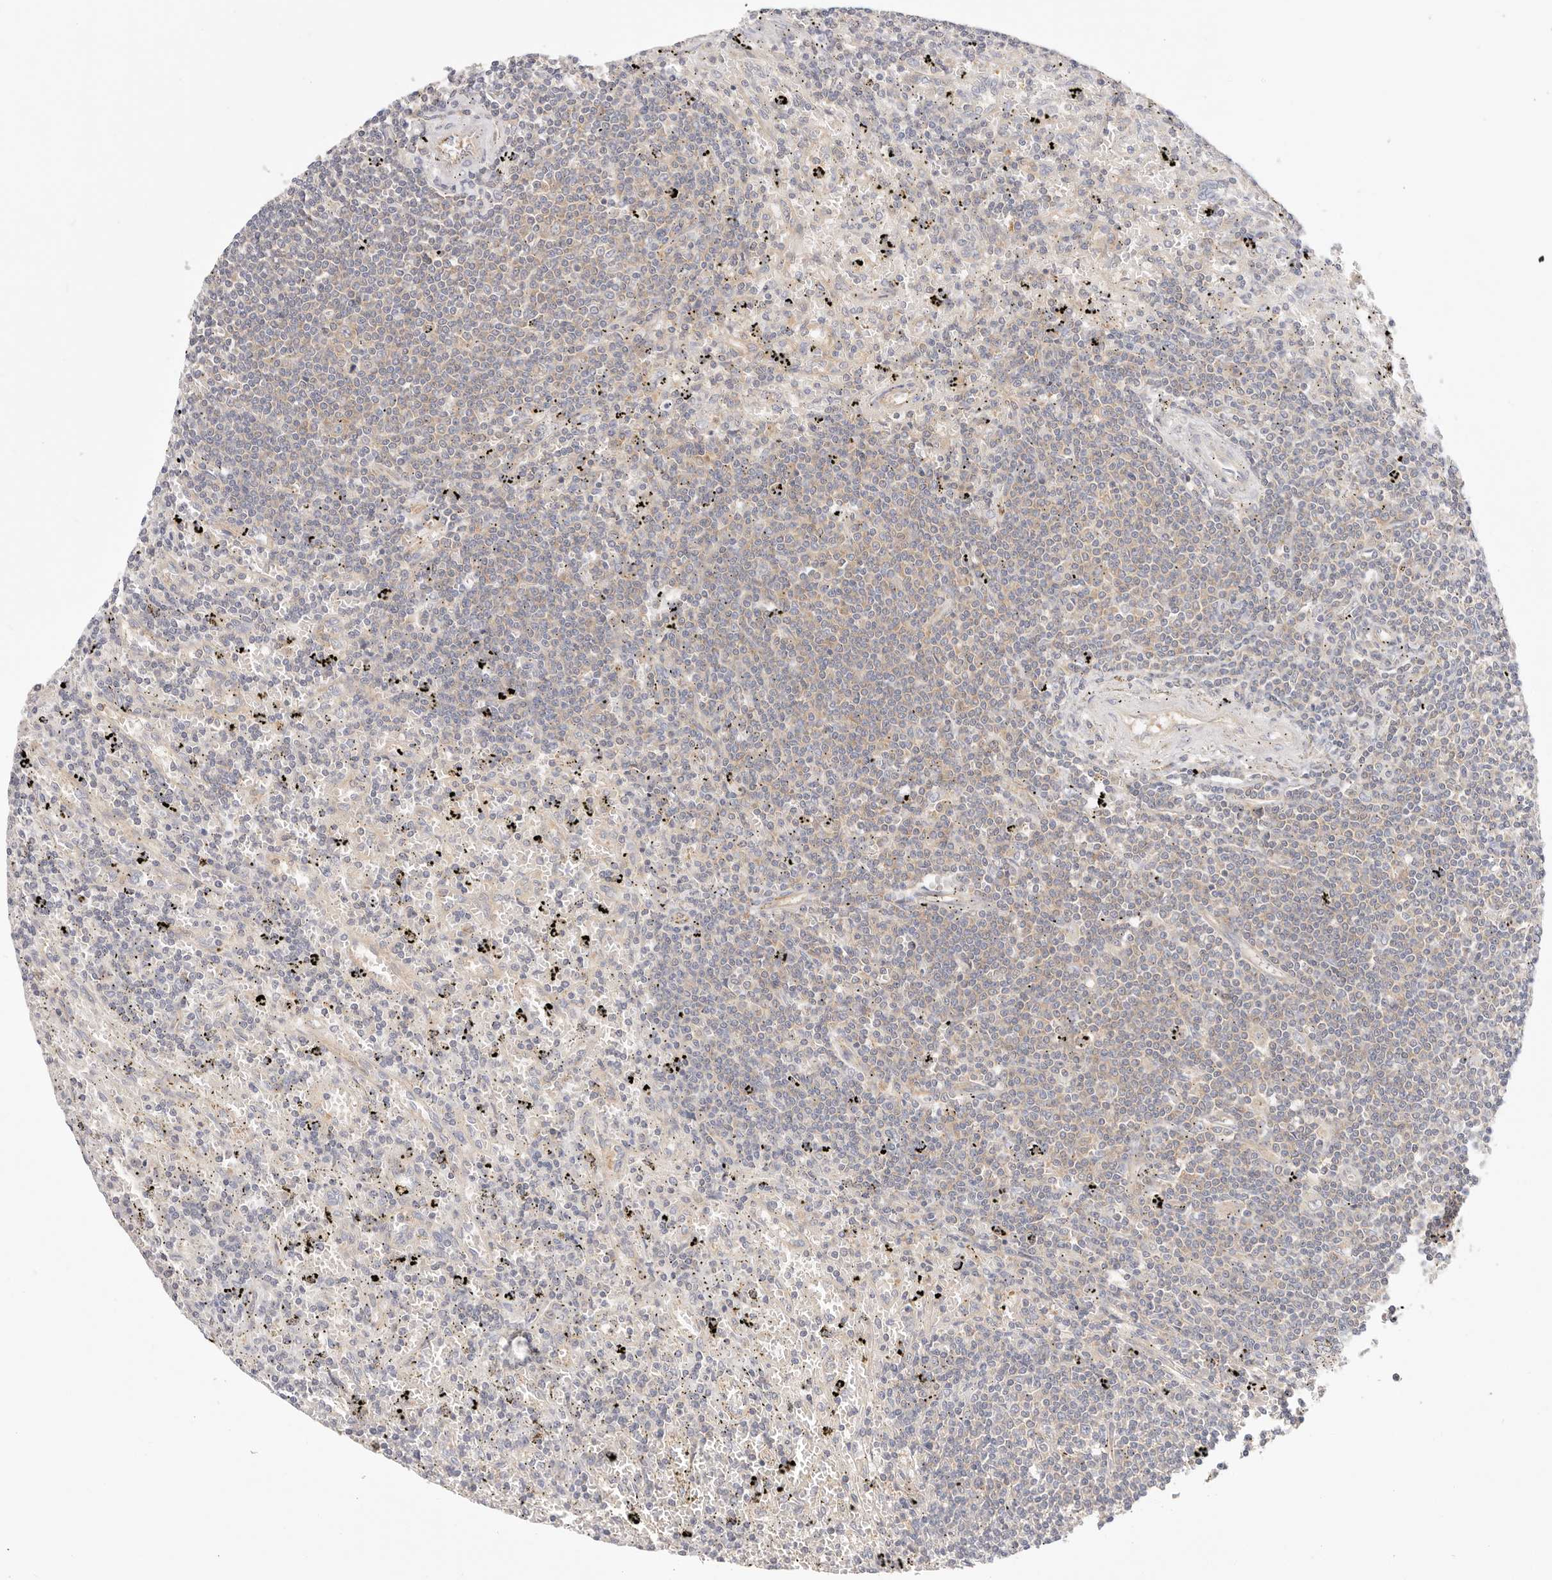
{"staining": {"intensity": "weak", "quantity": "<25%", "location": "cytoplasmic/membranous"}, "tissue": "lymphoma", "cell_type": "Tumor cells", "image_type": "cancer", "snomed": [{"axis": "morphology", "description": "Malignant lymphoma, non-Hodgkin's type, Low grade"}, {"axis": "topography", "description": "Spleen"}], "caption": "High magnification brightfield microscopy of lymphoma stained with DAB (3,3'-diaminobenzidine) (brown) and counterstained with hematoxylin (blue): tumor cells show no significant positivity. (DAB (3,3'-diaminobenzidine) immunohistochemistry visualized using brightfield microscopy, high magnification).", "gene": "KCMF1", "patient": {"sex": "male", "age": 76}}